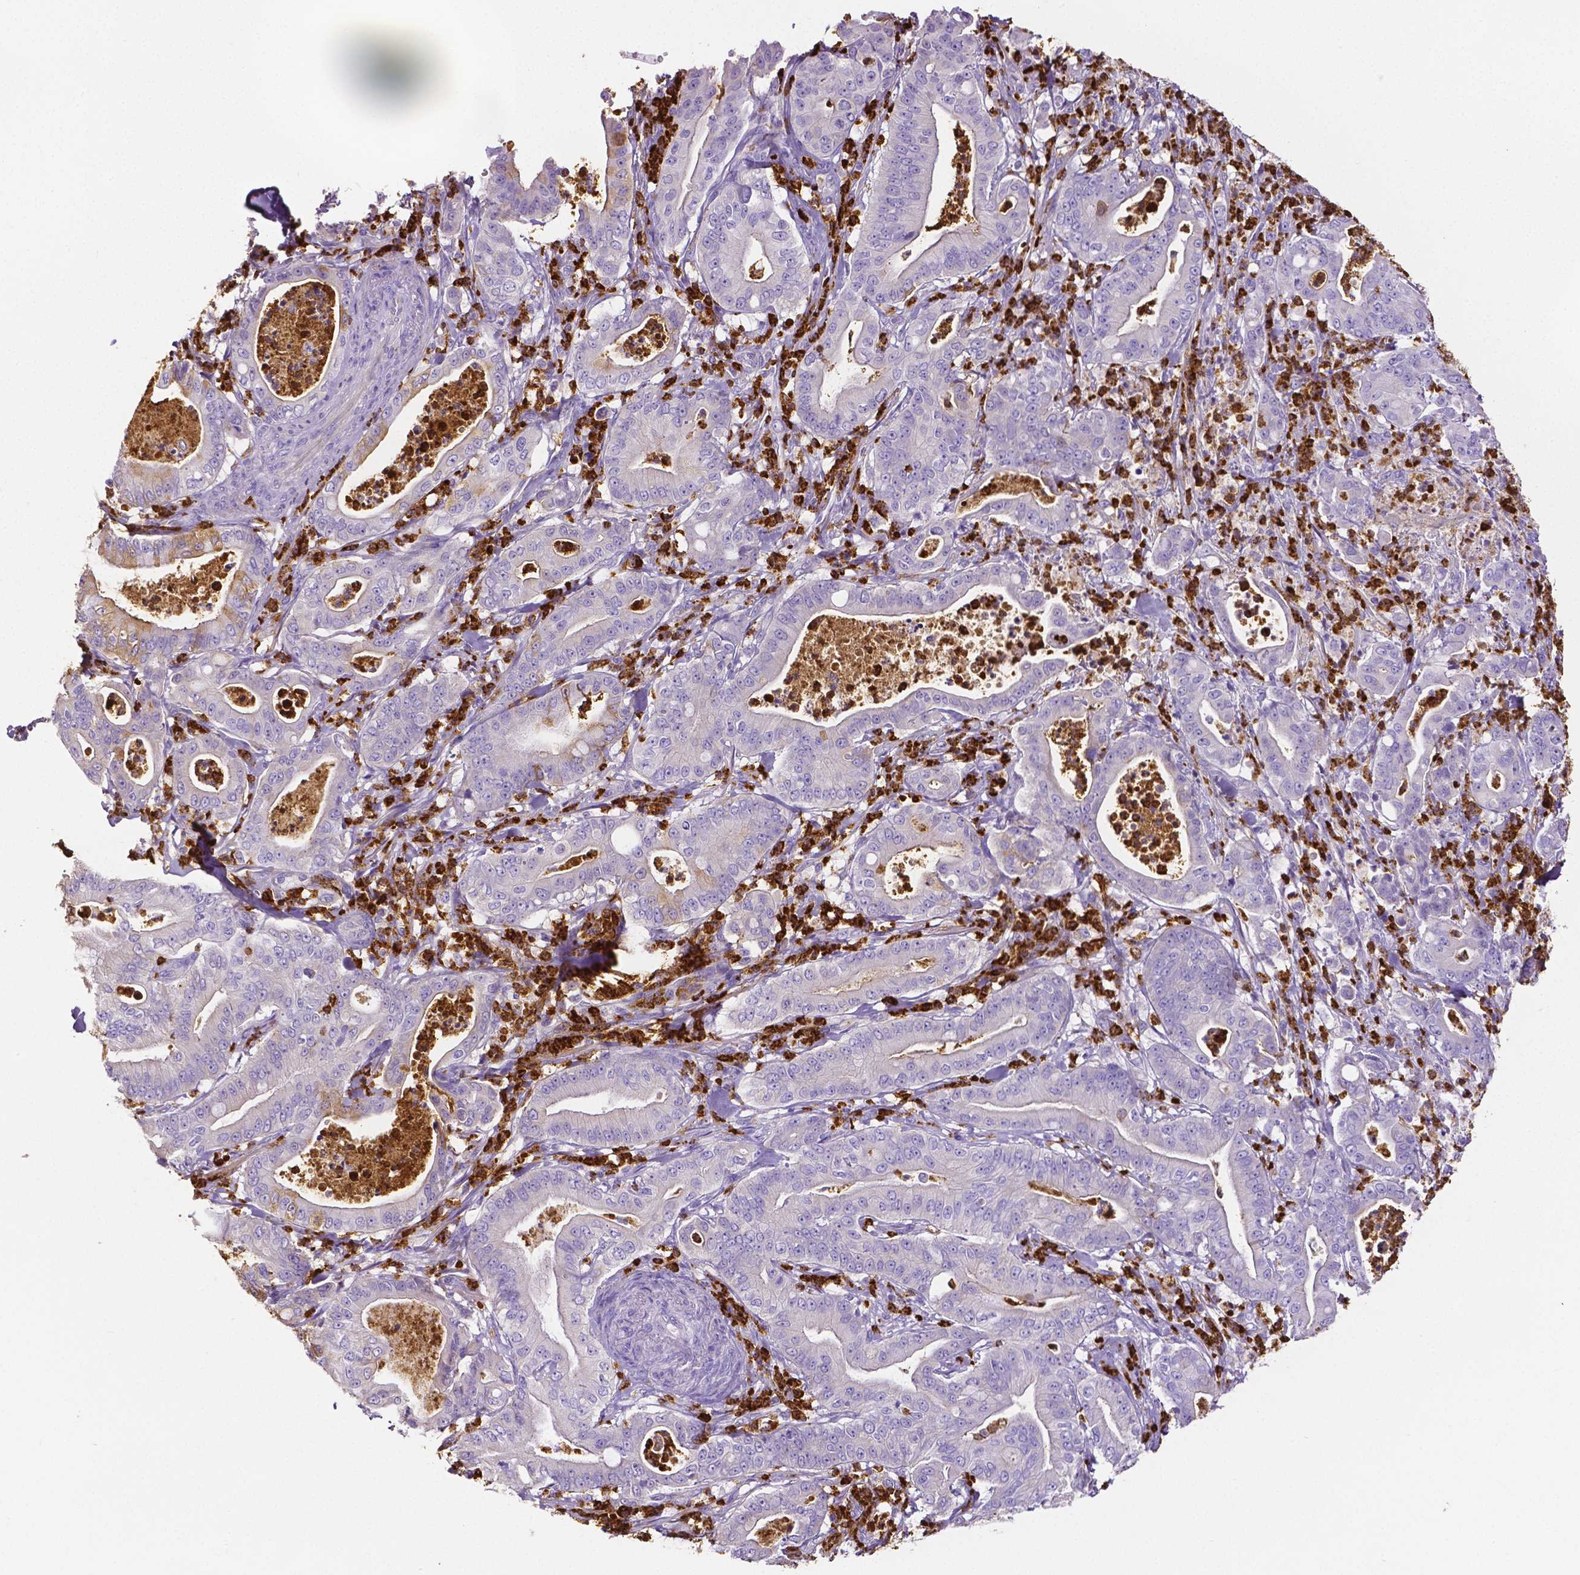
{"staining": {"intensity": "negative", "quantity": "none", "location": "none"}, "tissue": "pancreatic cancer", "cell_type": "Tumor cells", "image_type": "cancer", "snomed": [{"axis": "morphology", "description": "Adenocarcinoma, NOS"}, {"axis": "topography", "description": "Pancreas"}], "caption": "High power microscopy photomicrograph of an immunohistochemistry photomicrograph of adenocarcinoma (pancreatic), revealing no significant positivity in tumor cells.", "gene": "MMP9", "patient": {"sex": "male", "age": 71}}